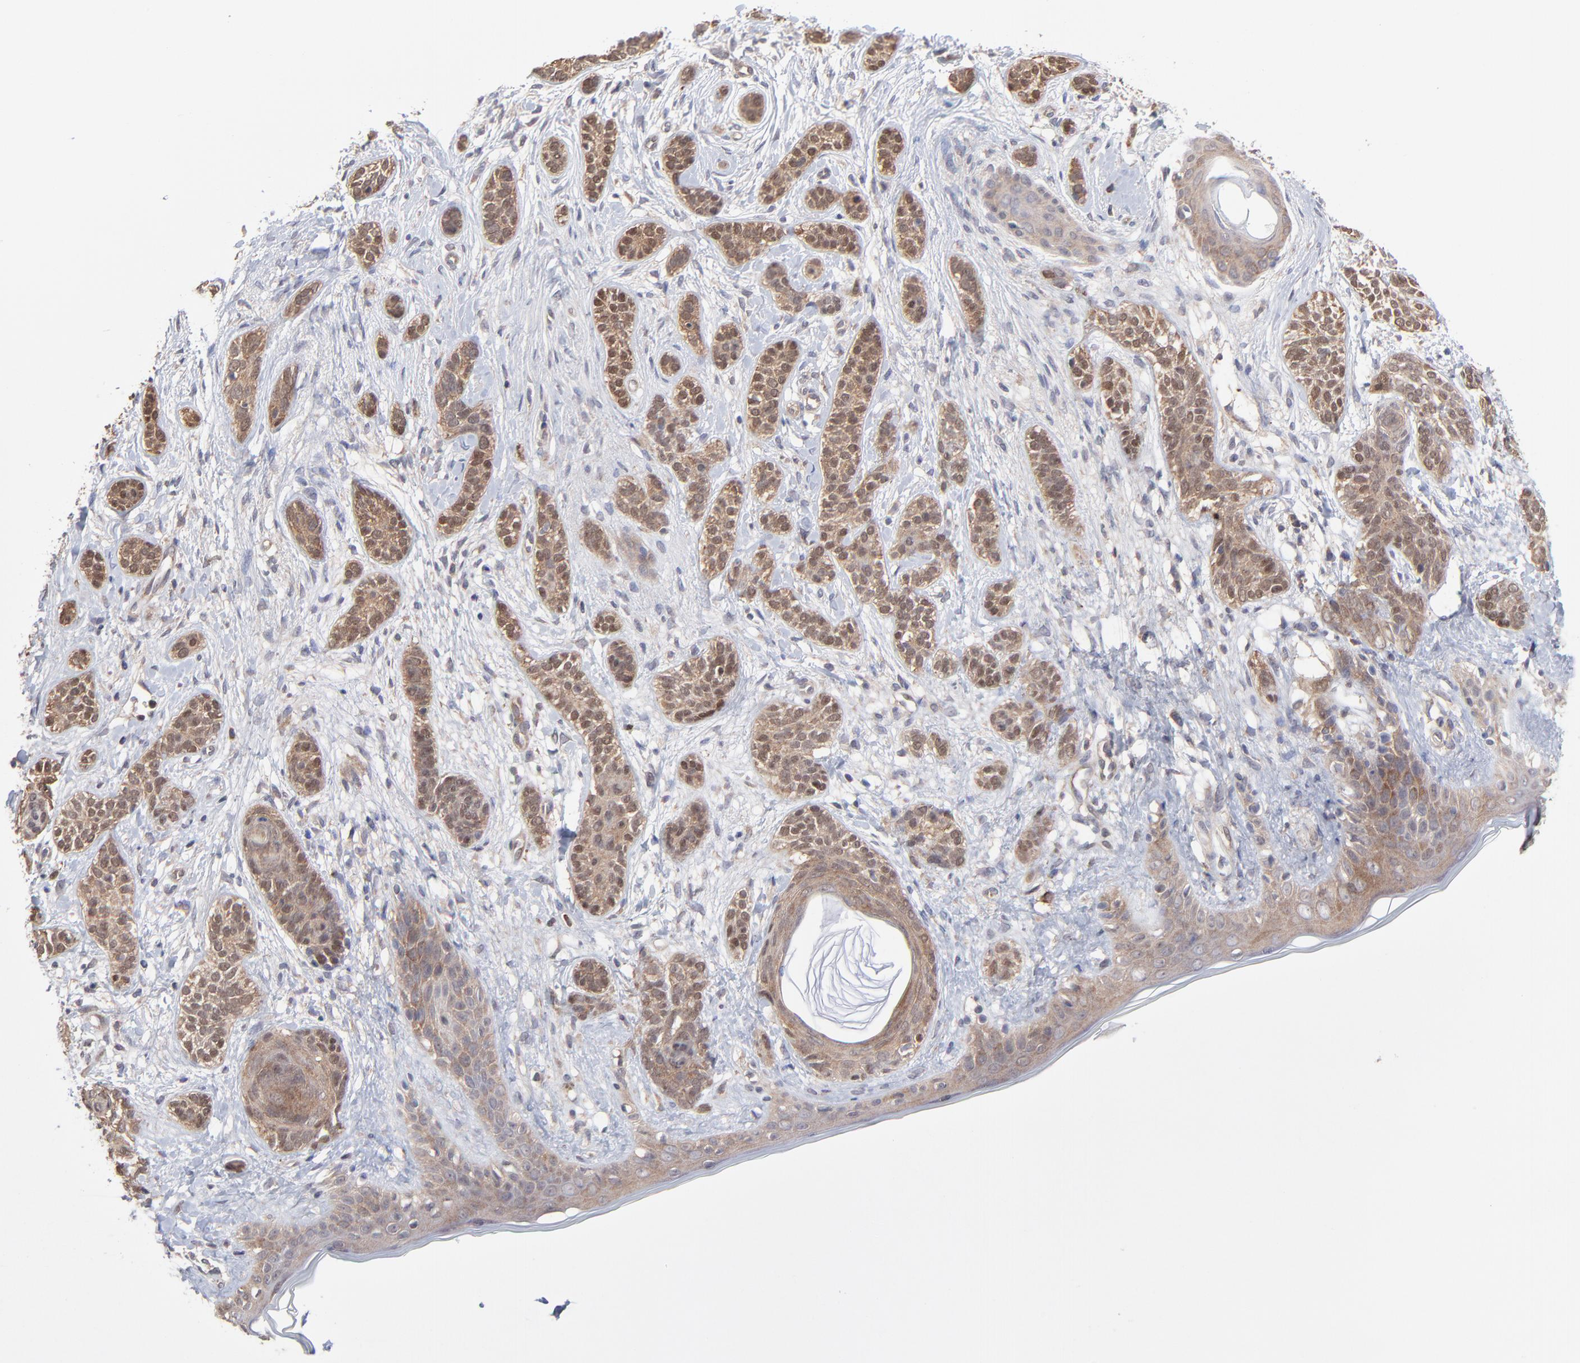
{"staining": {"intensity": "moderate", "quantity": ">75%", "location": "cytoplasmic/membranous"}, "tissue": "skin cancer", "cell_type": "Tumor cells", "image_type": "cancer", "snomed": [{"axis": "morphology", "description": "Normal tissue, NOS"}, {"axis": "morphology", "description": "Basal cell carcinoma"}, {"axis": "topography", "description": "Skin"}], "caption": "A high-resolution histopathology image shows immunohistochemistry (IHC) staining of skin cancer (basal cell carcinoma), which demonstrates moderate cytoplasmic/membranous staining in about >75% of tumor cells. (Stains: DAB (3,3'-diaminobenzidine) in brown, nuclei in blue, Microscopy: brightfield microscopy at high magnification).", "gene": "GART", "patient": {"sex": "male", "age": 63}}